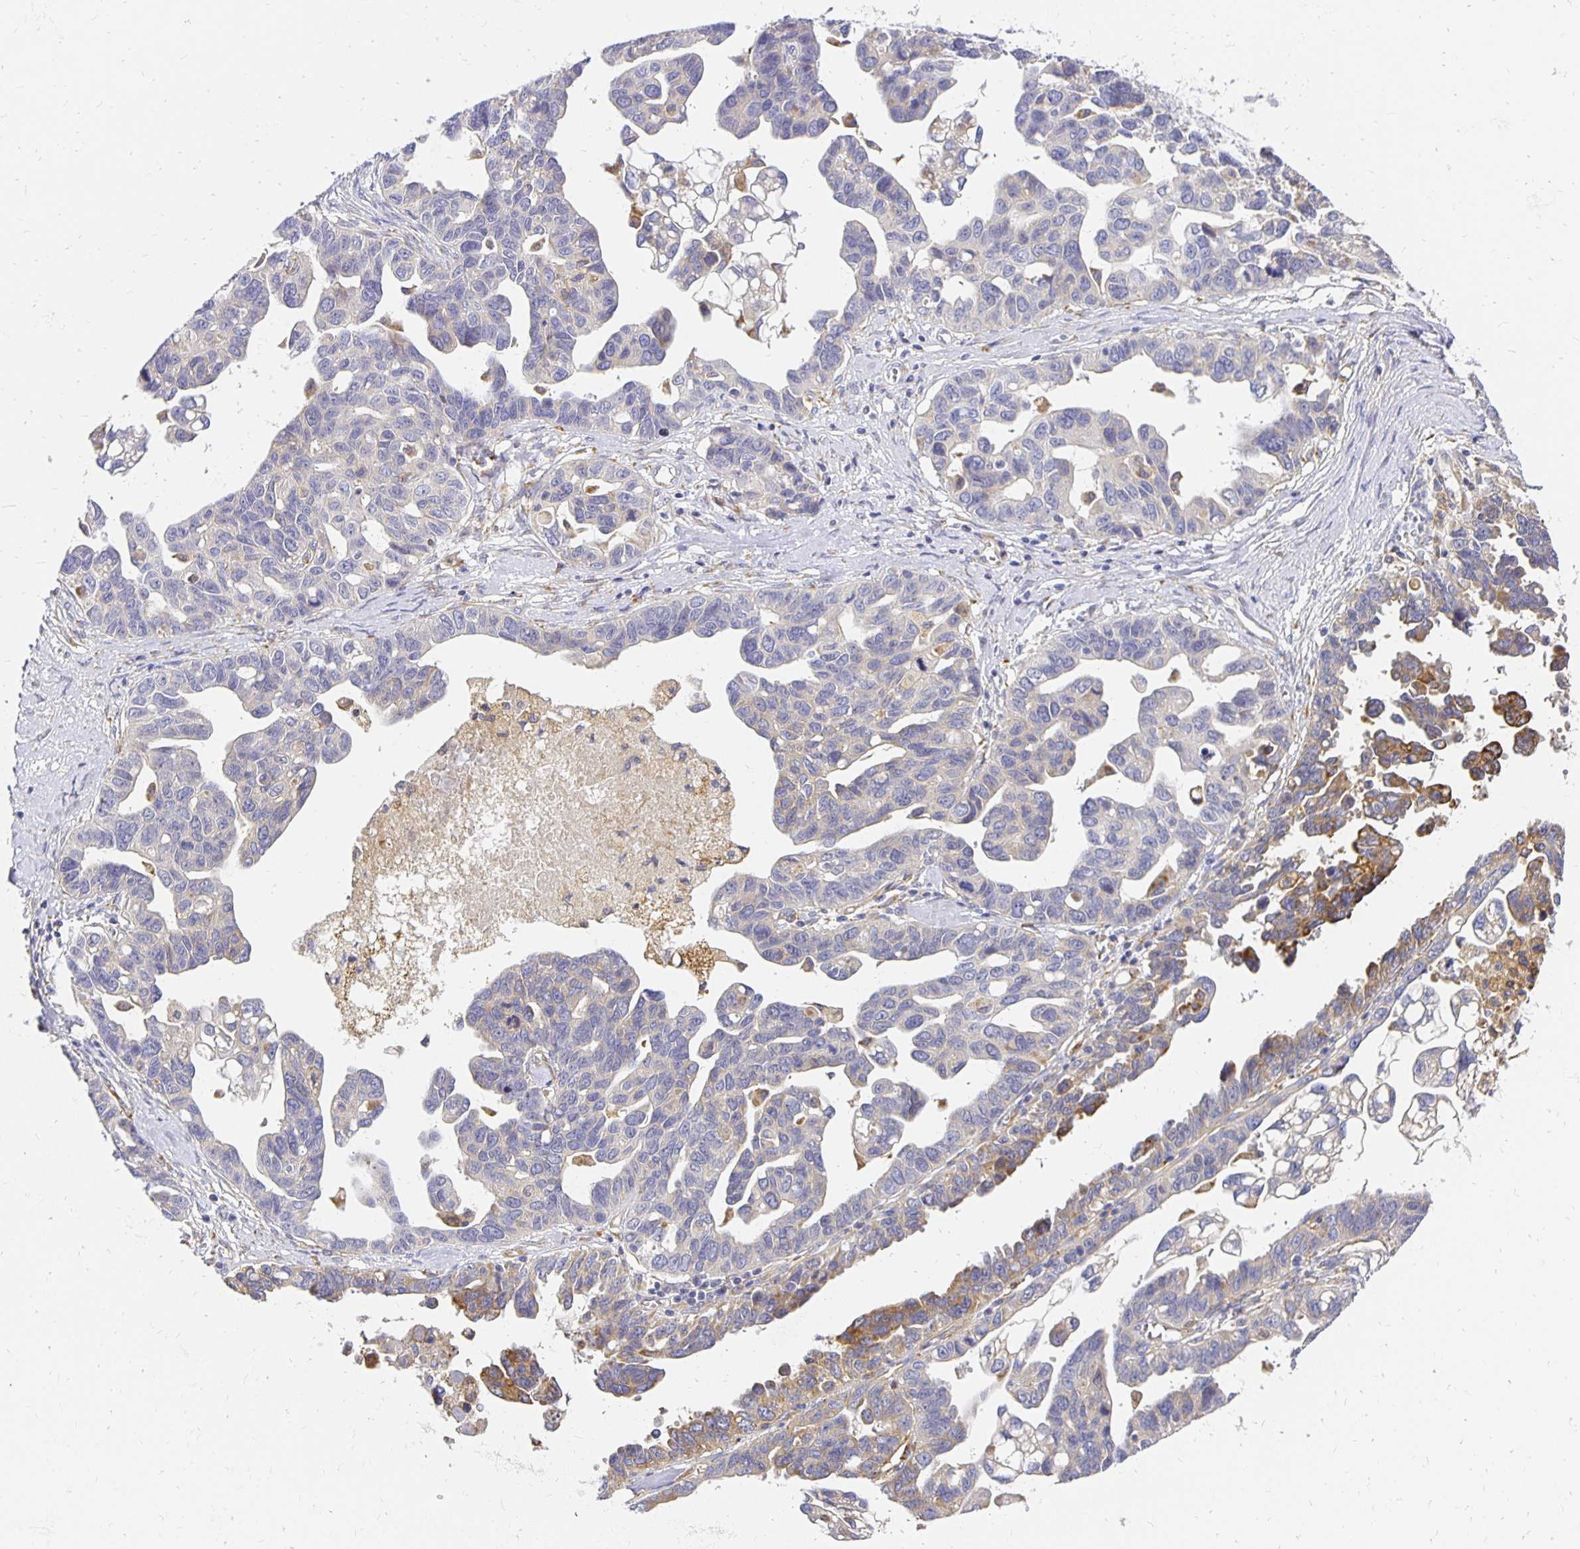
{"staining": {"intensity": "negative", "quantity": "none", "location": "none"}, "tissue": "ovarian cancer", "cell_type": "Tumor cells", "image_type": "cancer", "snomed": [{"axis": "morphology", "description": "Cystadenocarcinoma, serous, NOS"}, {"axis": "topography", "description": "Ovary"}], "caption": "The immunohistochemistry (IHC) photomicrograph has no significant staining in tumor cells of ovarian cancer (serous cystadenocarcinoma) tissue.", "gene": "PLOD1", "patient": {"sex": "female", "age": 69}}